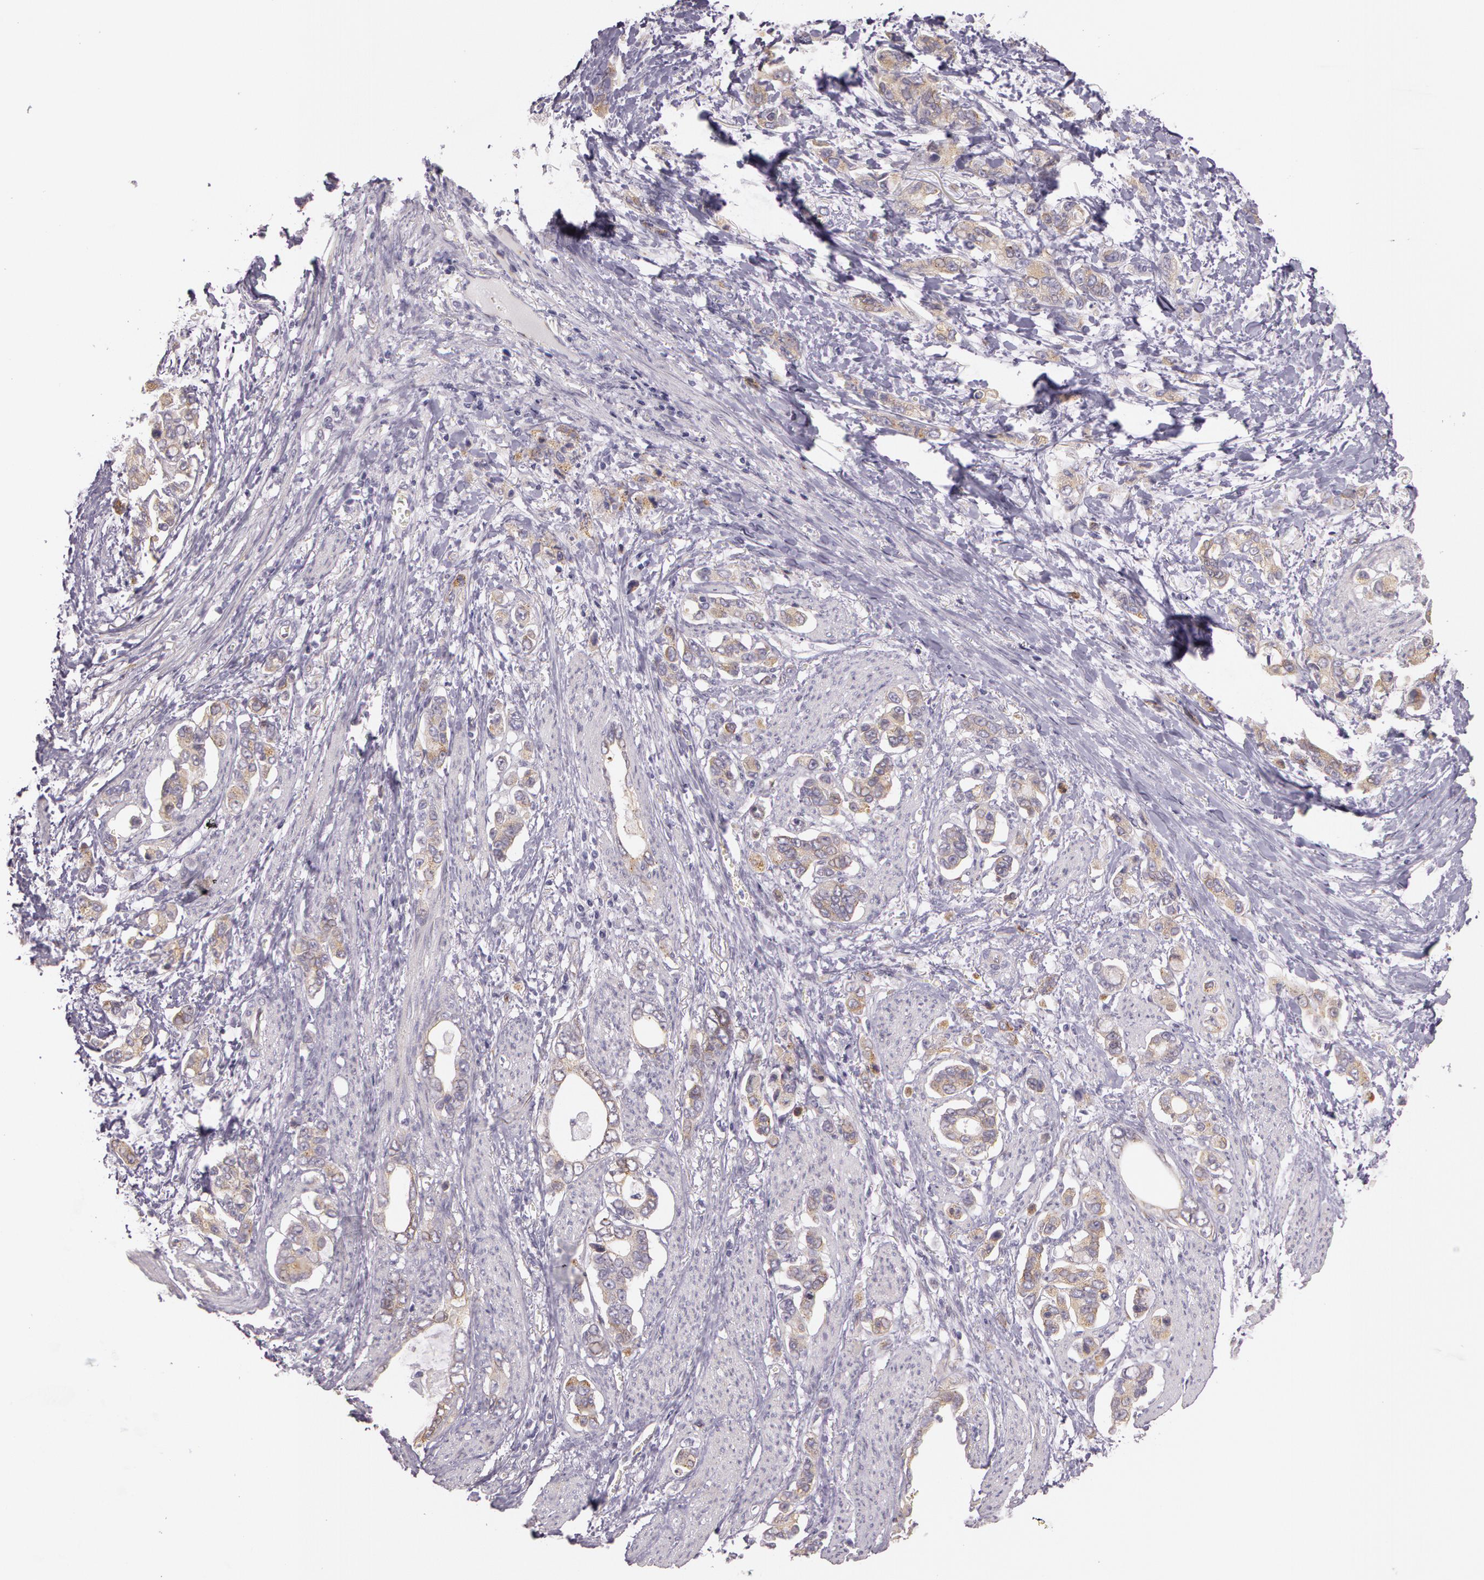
{"staining": {"intensity": "moderate", "quantity": ">75%", "location": "cytoplasmic/membranous"}, "tissue": "stomach cancer", "cell_type": "Tumor cells", "image_type": "cancer", "snomed": [{"axis": "morphology", "description": "Adenocarcinoma, NOS"}, {"axis": "topography", "description": "Stomach"}], "caption": "Protein staining of stomach cancer (adenocarcinoma) tissue displays moderate cytoplasmic/membranous expression in approximately >75% of tumor cells.", "gene": "APP", "patient": {"sex": "male", "age": 78}}